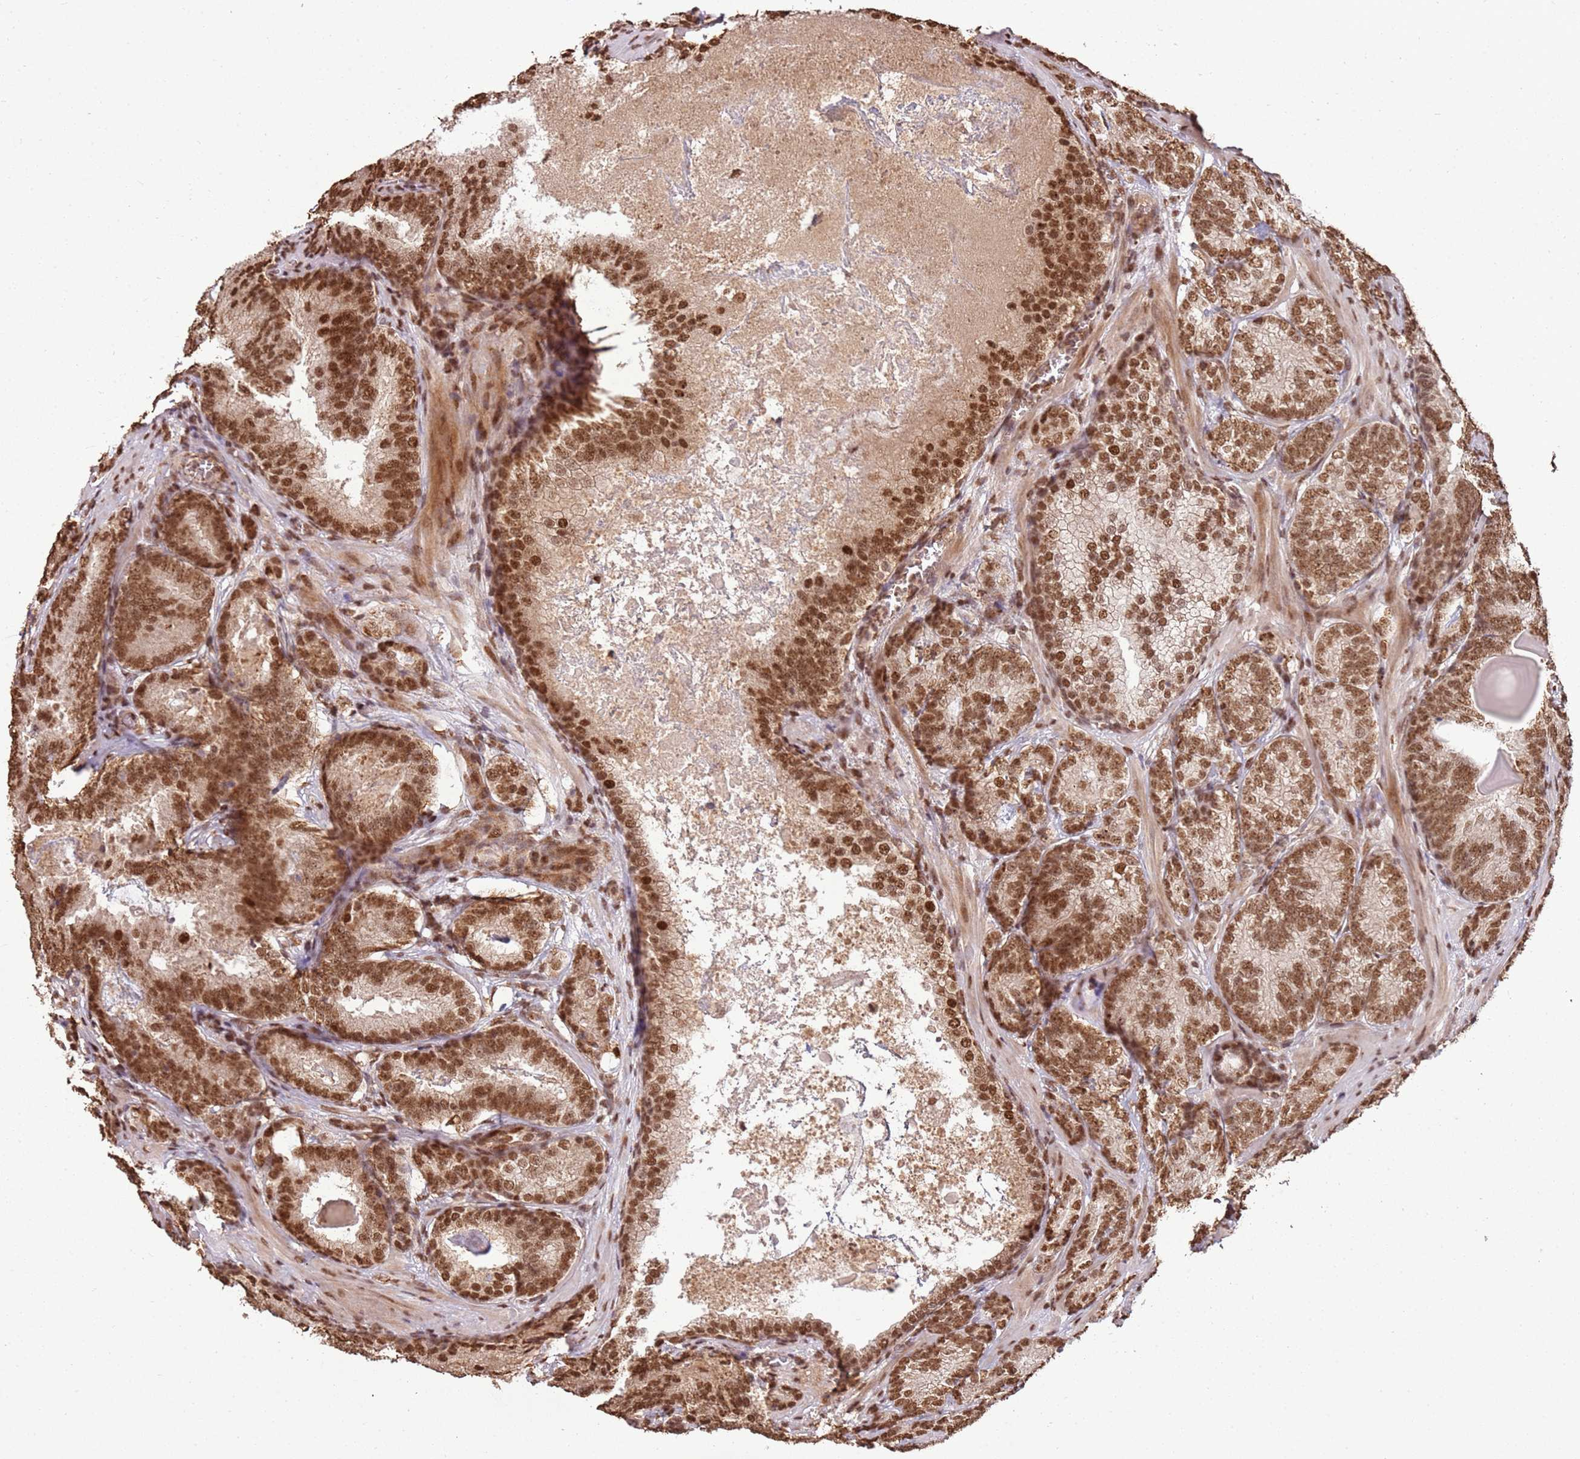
{"staining": {"intensity": "moderate", "quantity": ">75%", "location": "nuclear"}, "tissue": "prostate cancer", "cell_type": "Tumor cells", "image_type": "cancer", "snomed": [{"axis": "morphology", "description": "Adenocarcinoma, High grade"}, {"axis": "topography", "description": "Prostate"}], "caption": "Tumor cells display medium levels of moderate nuclear staining in about >75% of cells in human adenocarcinoma (high-grade) (prostate). (Stains: DAB (3,3'-diaminobenzidine) in brown, nuclei in blue, Microscopy: brightfield microscopy at high magnification).", "gene": "ZBTB12", "patient": {"sex": "male", "age": 66}}